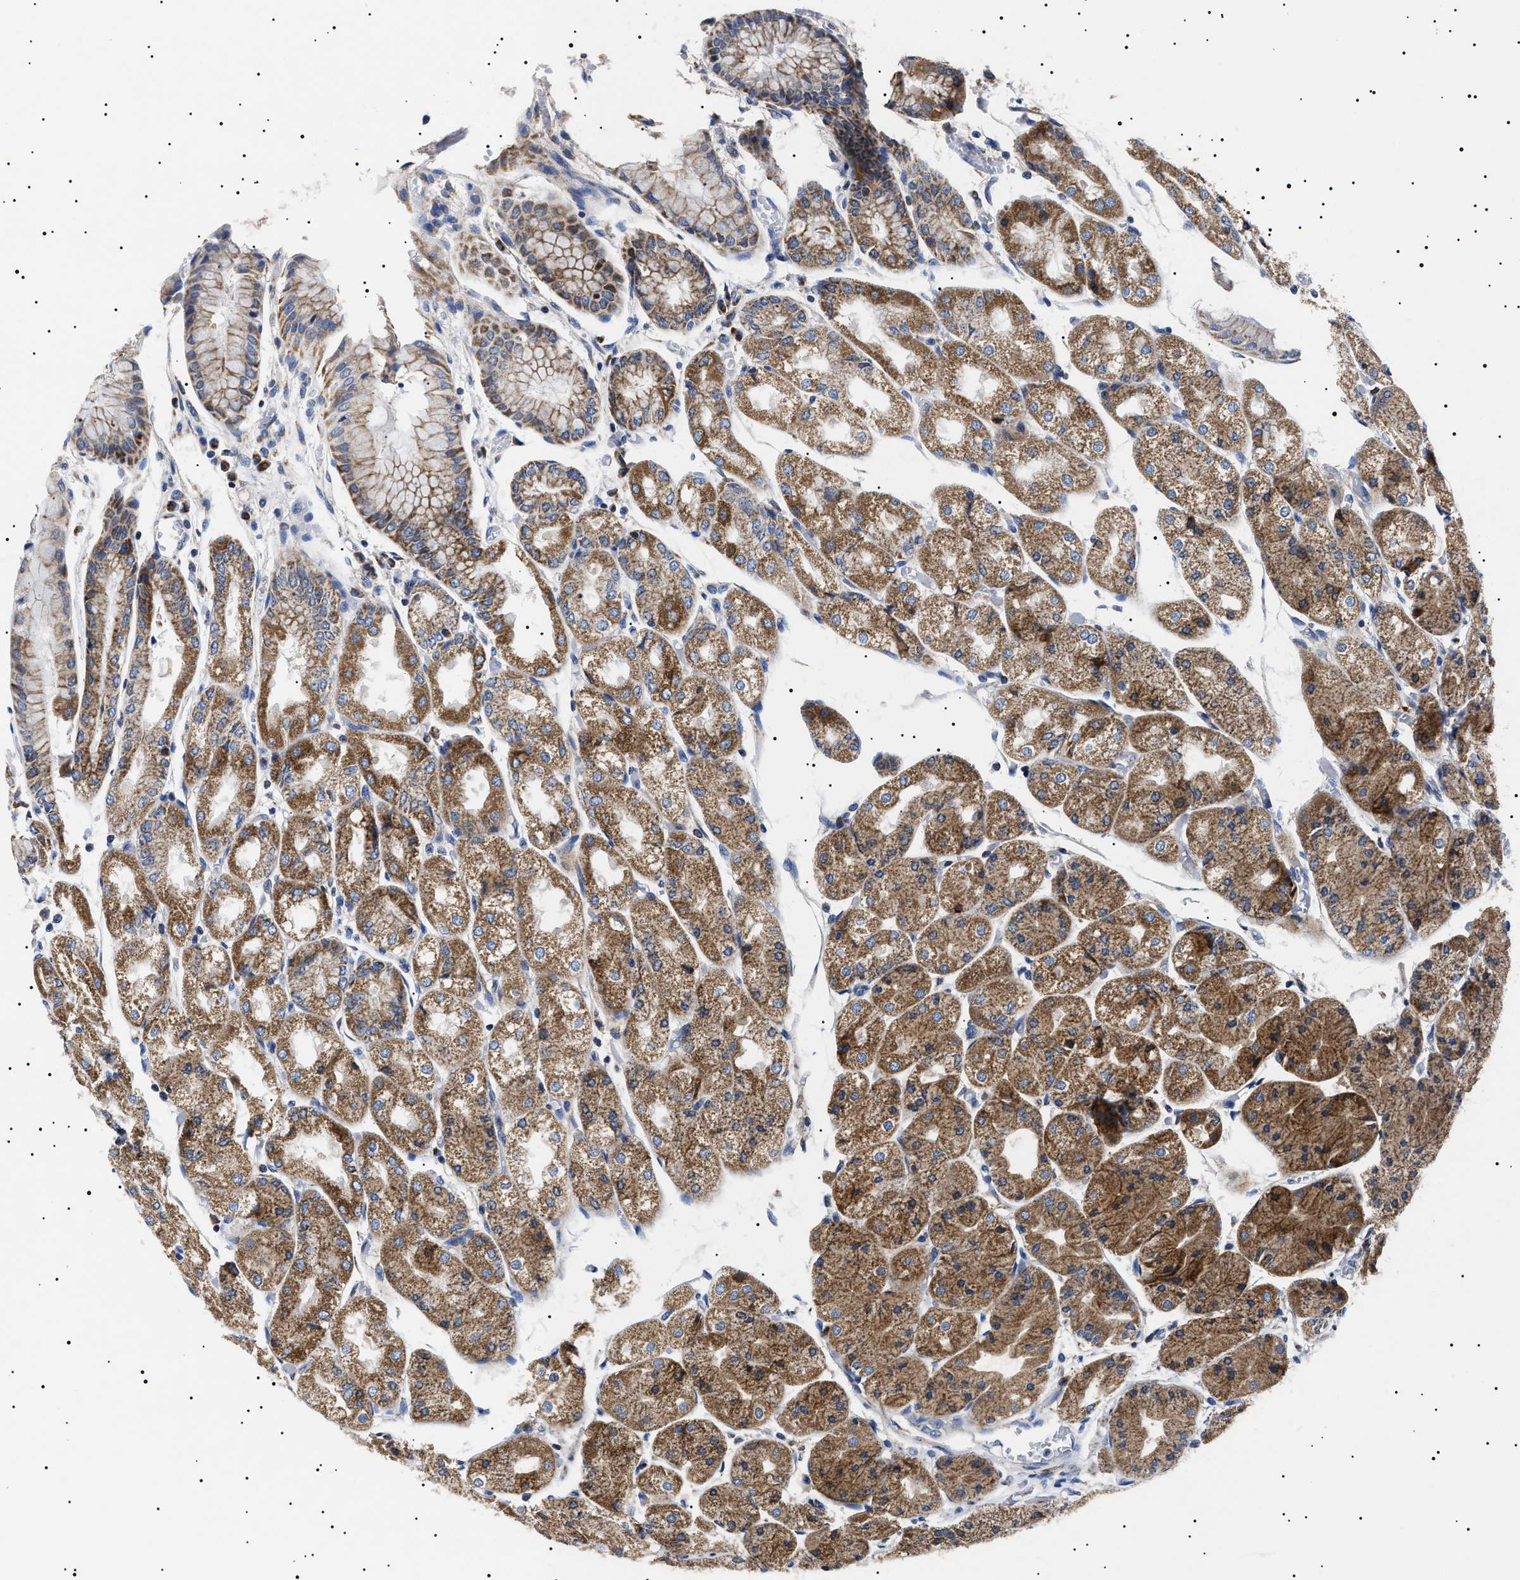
{"staining": {"intensity": "moderate", "quantity": ">75%", "location": "cytoplasmic/membranous"}, "tissue": "stomach", "cell_type": "Glandular cells", "image_type": "normal", "snomed": [{"axis": "morphology", "description": "Normal tissue, NOS"}, {"axis": "topography", "description": "Stomach, upper"}], "caption": "The micrograph displays staining of unremarkable stomach, revealing moderate cytoplasmic/membranous protein staining (brown color) within glandular cells.", "gene": "CHRDL2", "patient": {"sex": "male", "age": 72}}